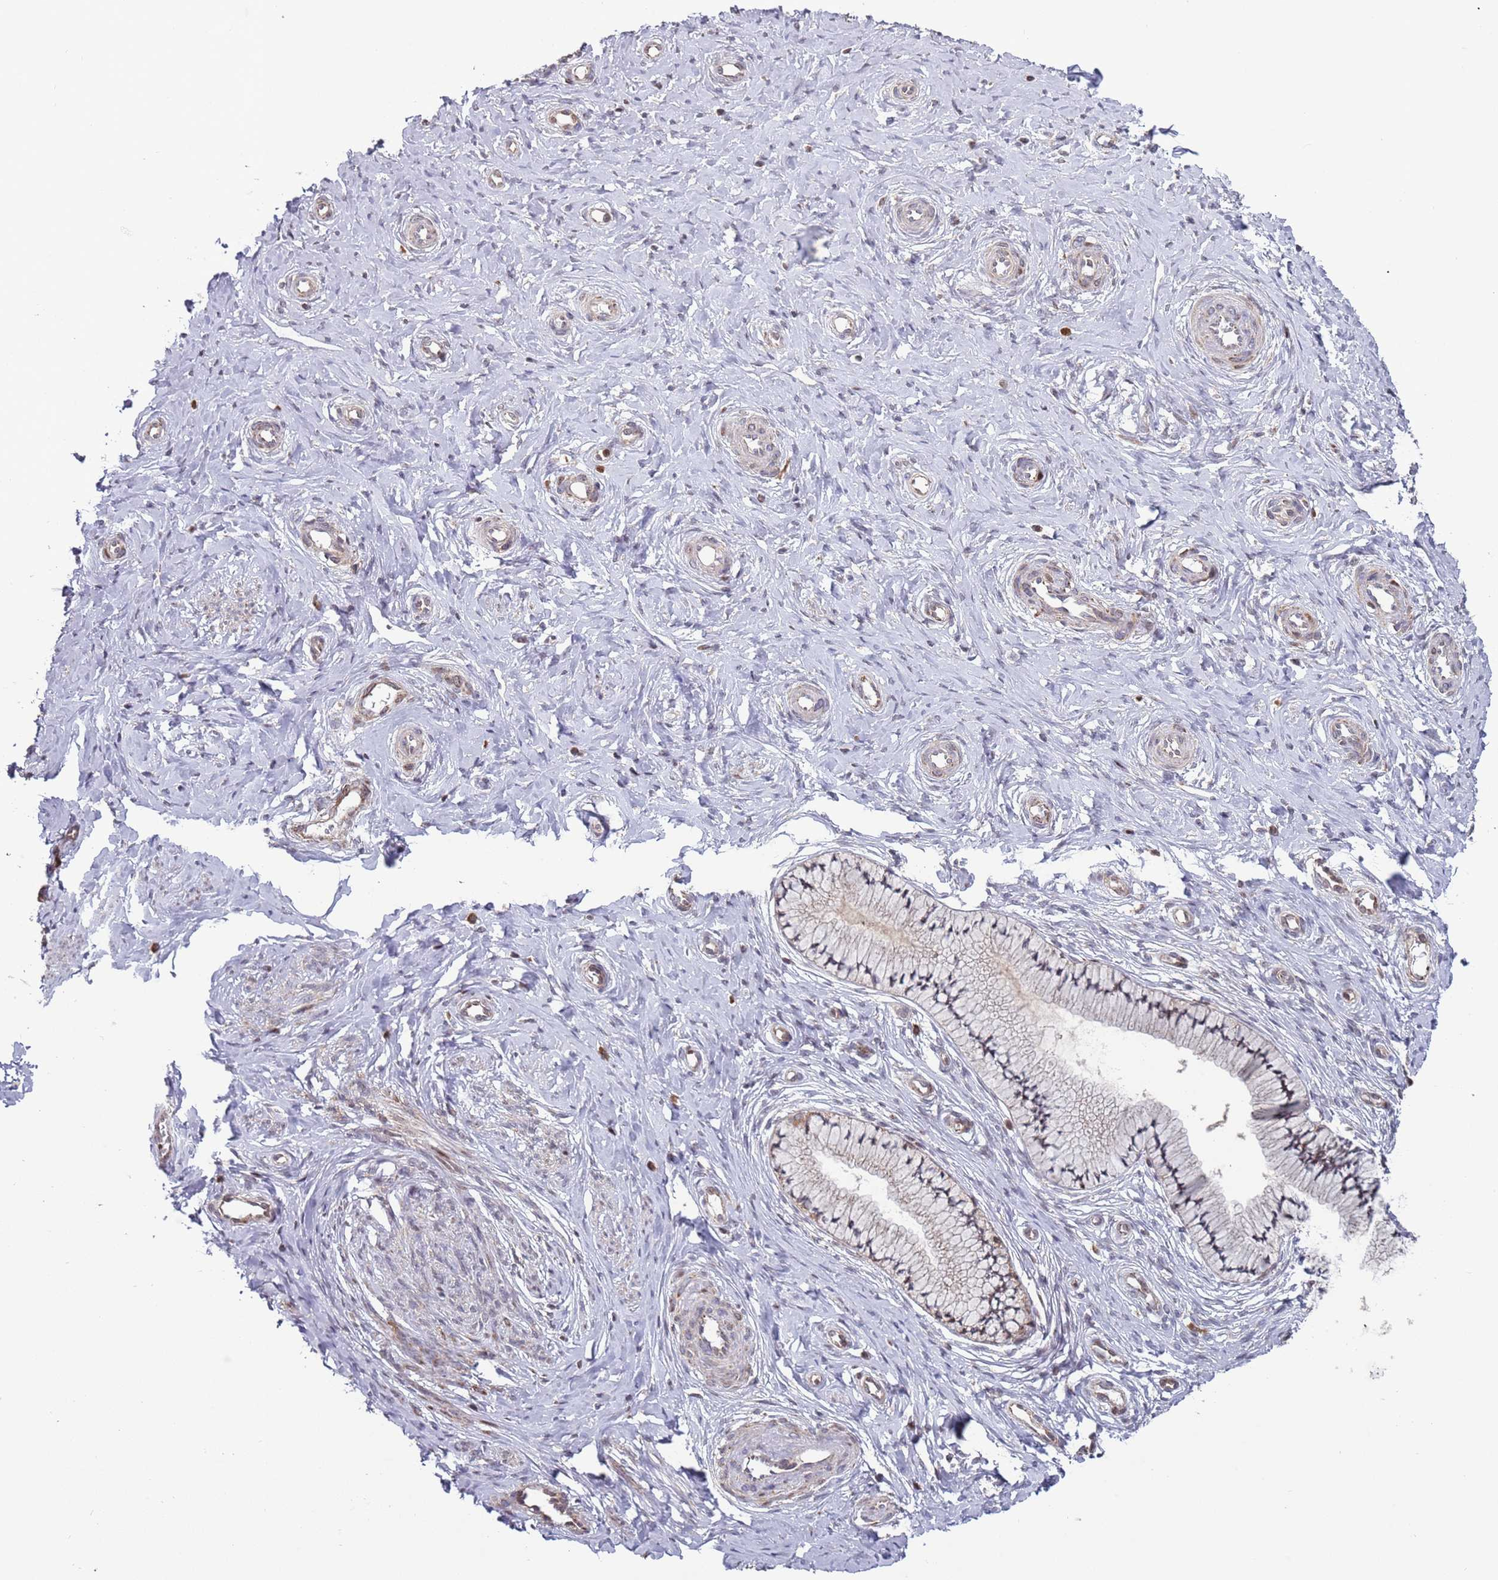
{"staining": {"intensity": "moderate", "quantity": "25%-75%", "location": "cytoplasmic/membranous,nuclear"}, "tissue": "cervix", "cell_type": "Glandular cells", "image_type": "normal", "snomed": [{"axis": "morphology", "description": "Normal tissue, NOS"}, {"axis": "topography", "description": "Cervix"}], "caption": "A micrograph showing moderate cytoplasmic/membranous,nuclear staining in approximately 25%-75% of glandular cells in unremarkable cervix, as visualized by brown immunohistochemical staining.", "gene": "RCOR2", "patient": {"sex": "female", "age": 36}}